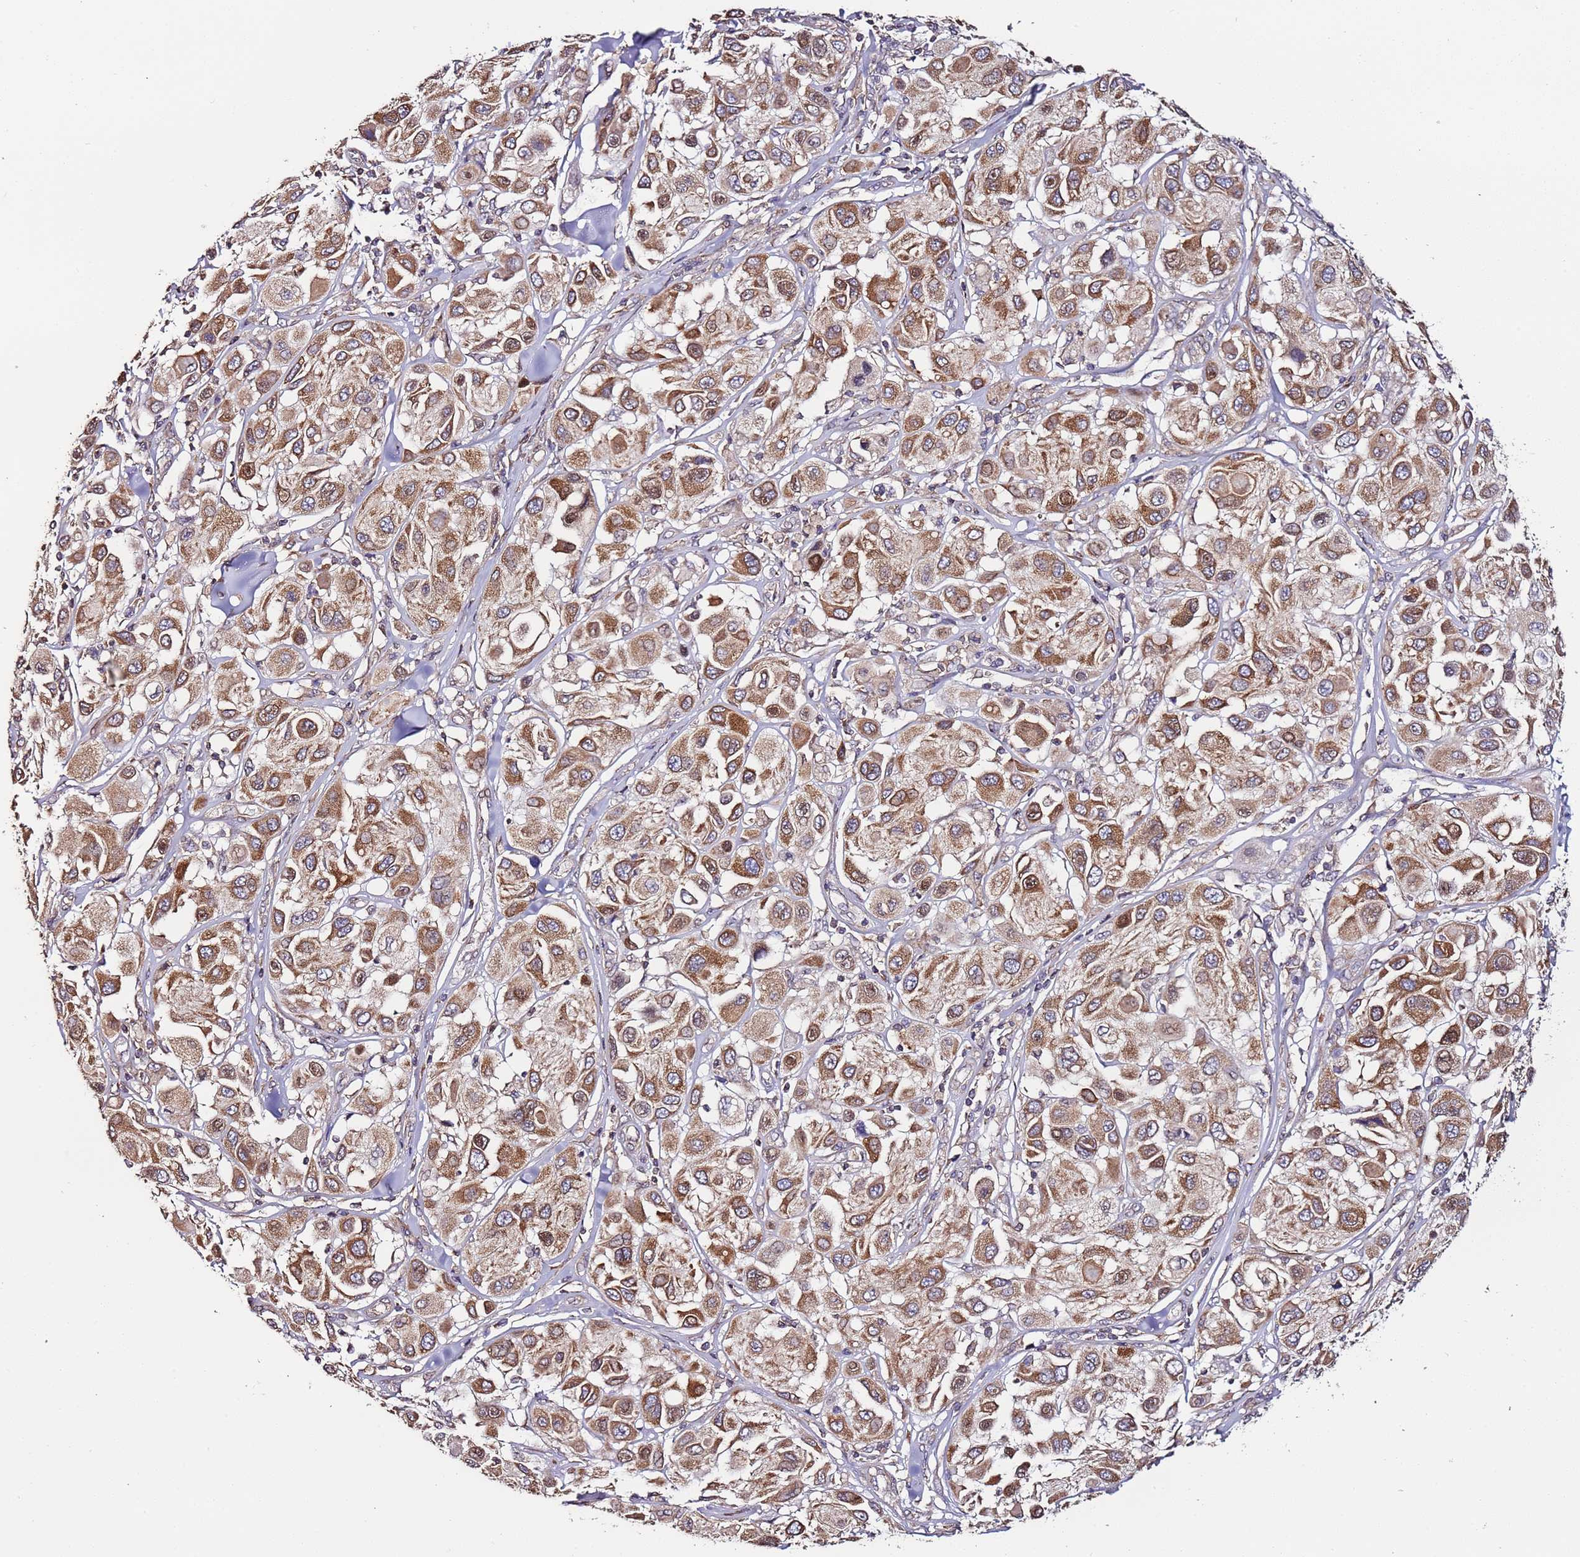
{"staining": {"intensity": "moderate", "quantity": ">75%", "location": "cytoplasmic/membranous"}, "tissue": "melanoma", "cell_type": "Tumor cells", "image_type": "cancer", "snomed": [{"axis": "morphology", "description": "Malignant melanoma, Metastatic site"}, {"axis": "topography", "description": "Skin"}], "caption": "Protein expression analysis of human malignant melanoma (metastatic site) reveals moderate cytoplasmic/membranous staining in approximately >75% of tumor cells.", "gene": "SLC41A3", "patient": {"sex": "male", "age": 41}}